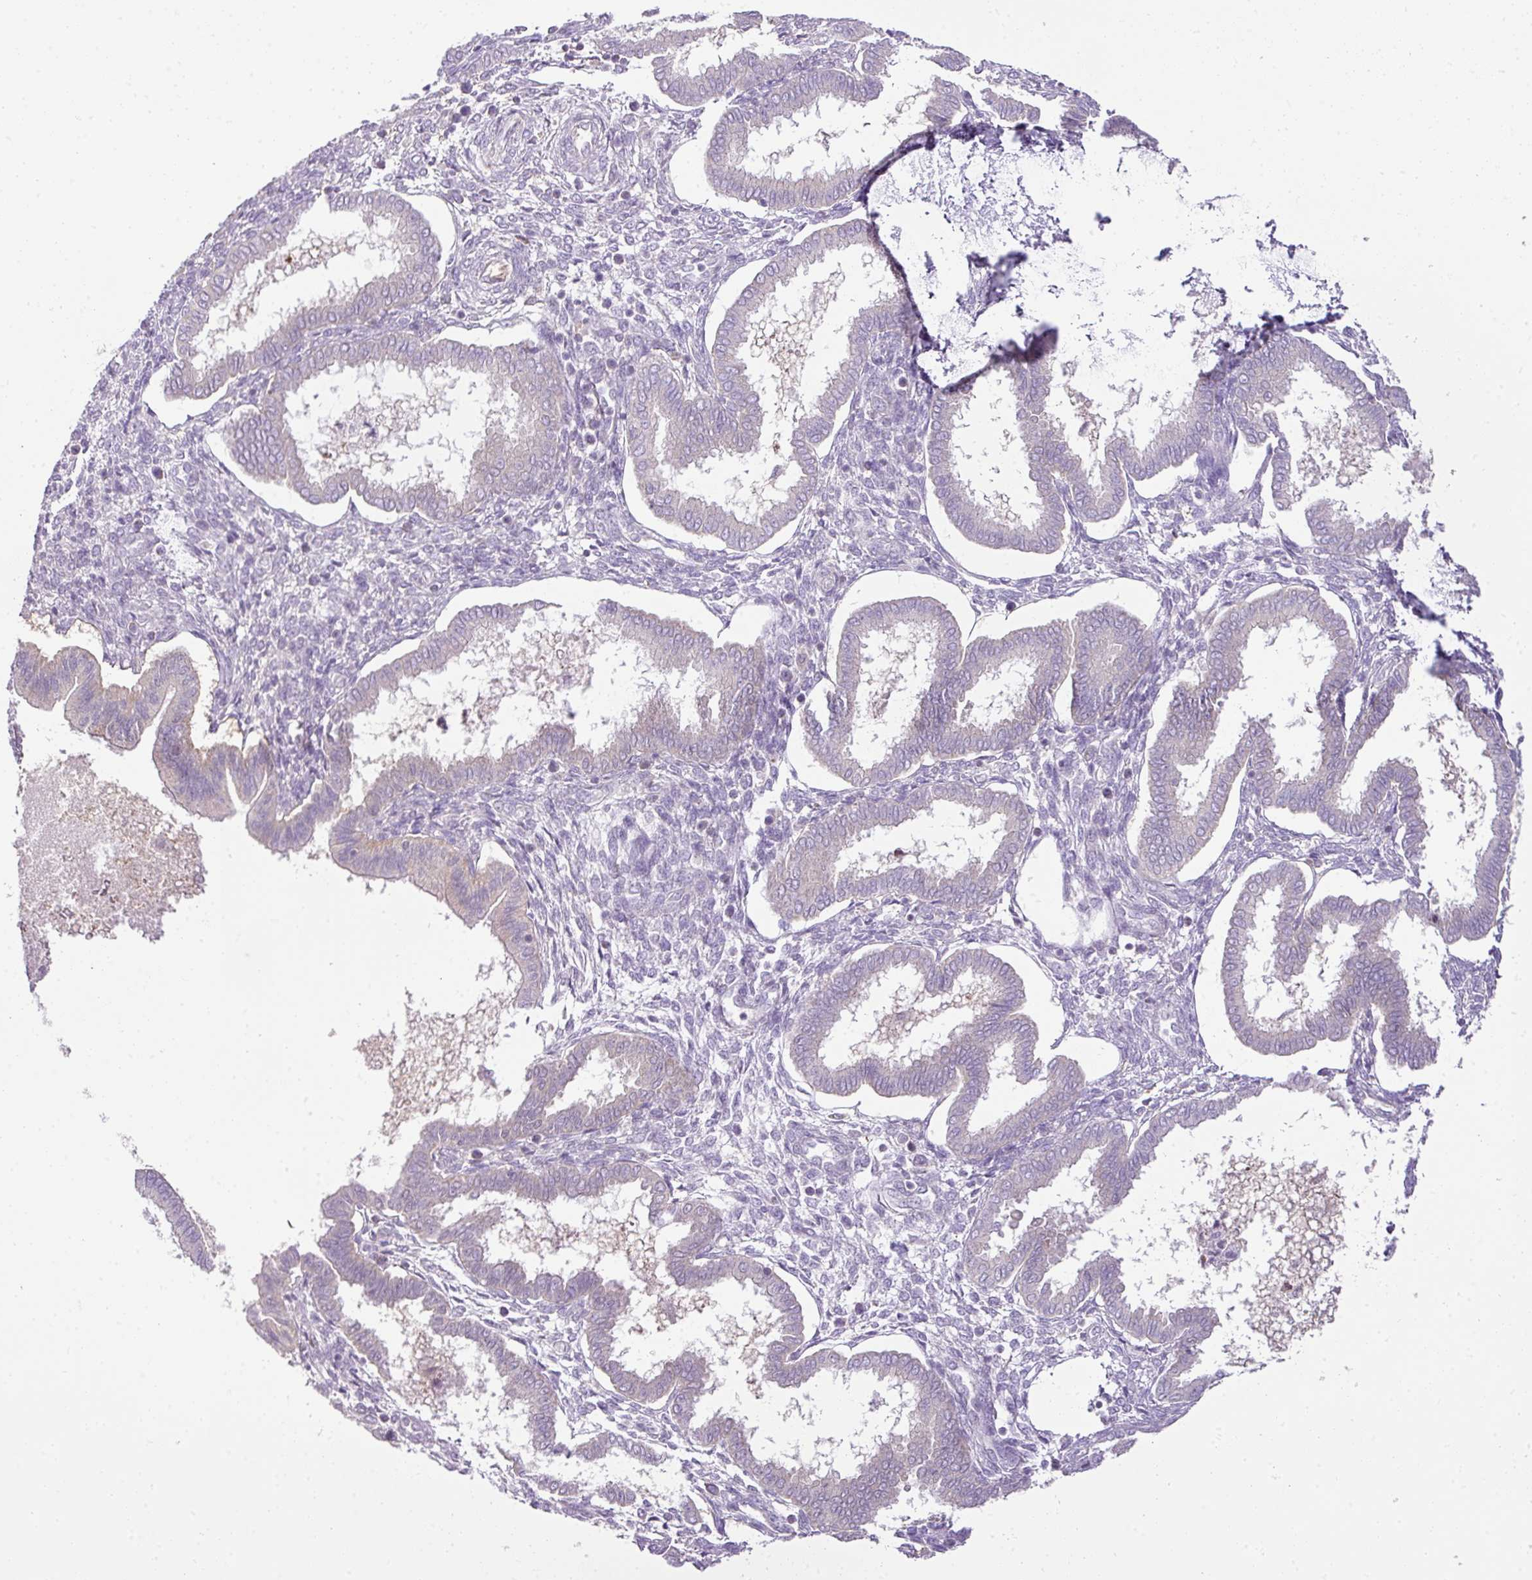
{"staining": {"intensity": "negative", "quantity": "none", "location": "none"}, "tissue": "endometrium", "cell_type": "Cells in endometrial stroma", "image_type": "normal", "snomed": [{"axis": "morphology", "description": "Normal tissue, NOS"}, {"axis": "topography", "description": "Endometrium"}], "caption": "The IHC micrograph has no significant staining in cells in endometrial stroma of endometrium.", "gene": "HOXC13", "patient": {"sex": "female", "age": 24}}